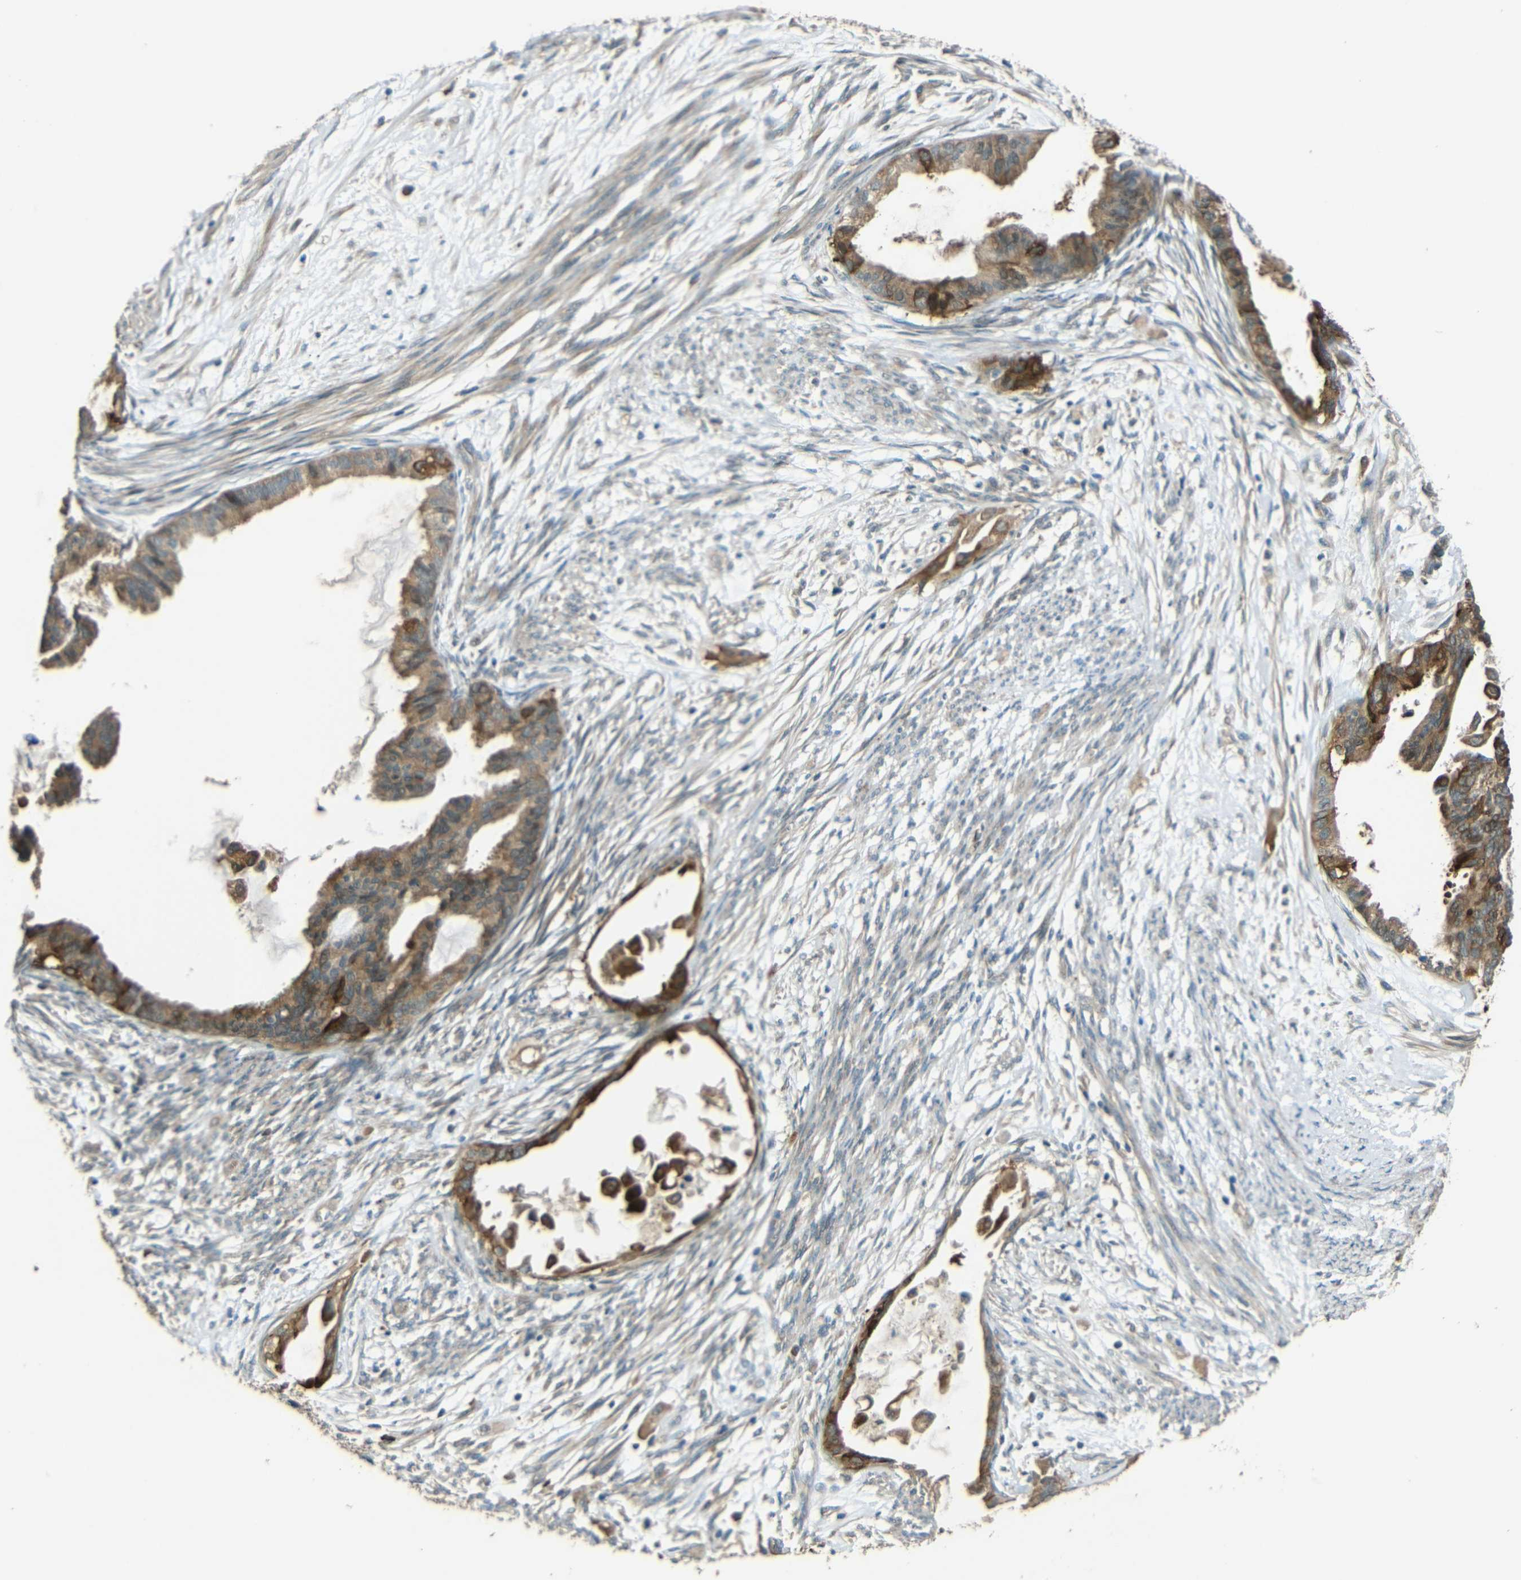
{"staining": {"intensity": "moderate", "quantity": ">75%", "location": "cytoplasmic/membranous"}, "tissue": "cervical cancer", "cell_type": "Tumor cells", "image_type": "cancer", "snomed": [{"axis": "morphology", "description": "Normal tissue, NOS"}, {"axis": "morphology", "description": "Adenocarcinoma, NOS"}, {"axis": "topography", "description": "Cervix"}, {"axis": "topography", "description": "Endometrium"}], "caption": "Cervical cancer stained with a protein marker demonstrates moderate staining in tumor cells.", "gene": "ACACA", "patient": {"sex": "female", "age": 86}}